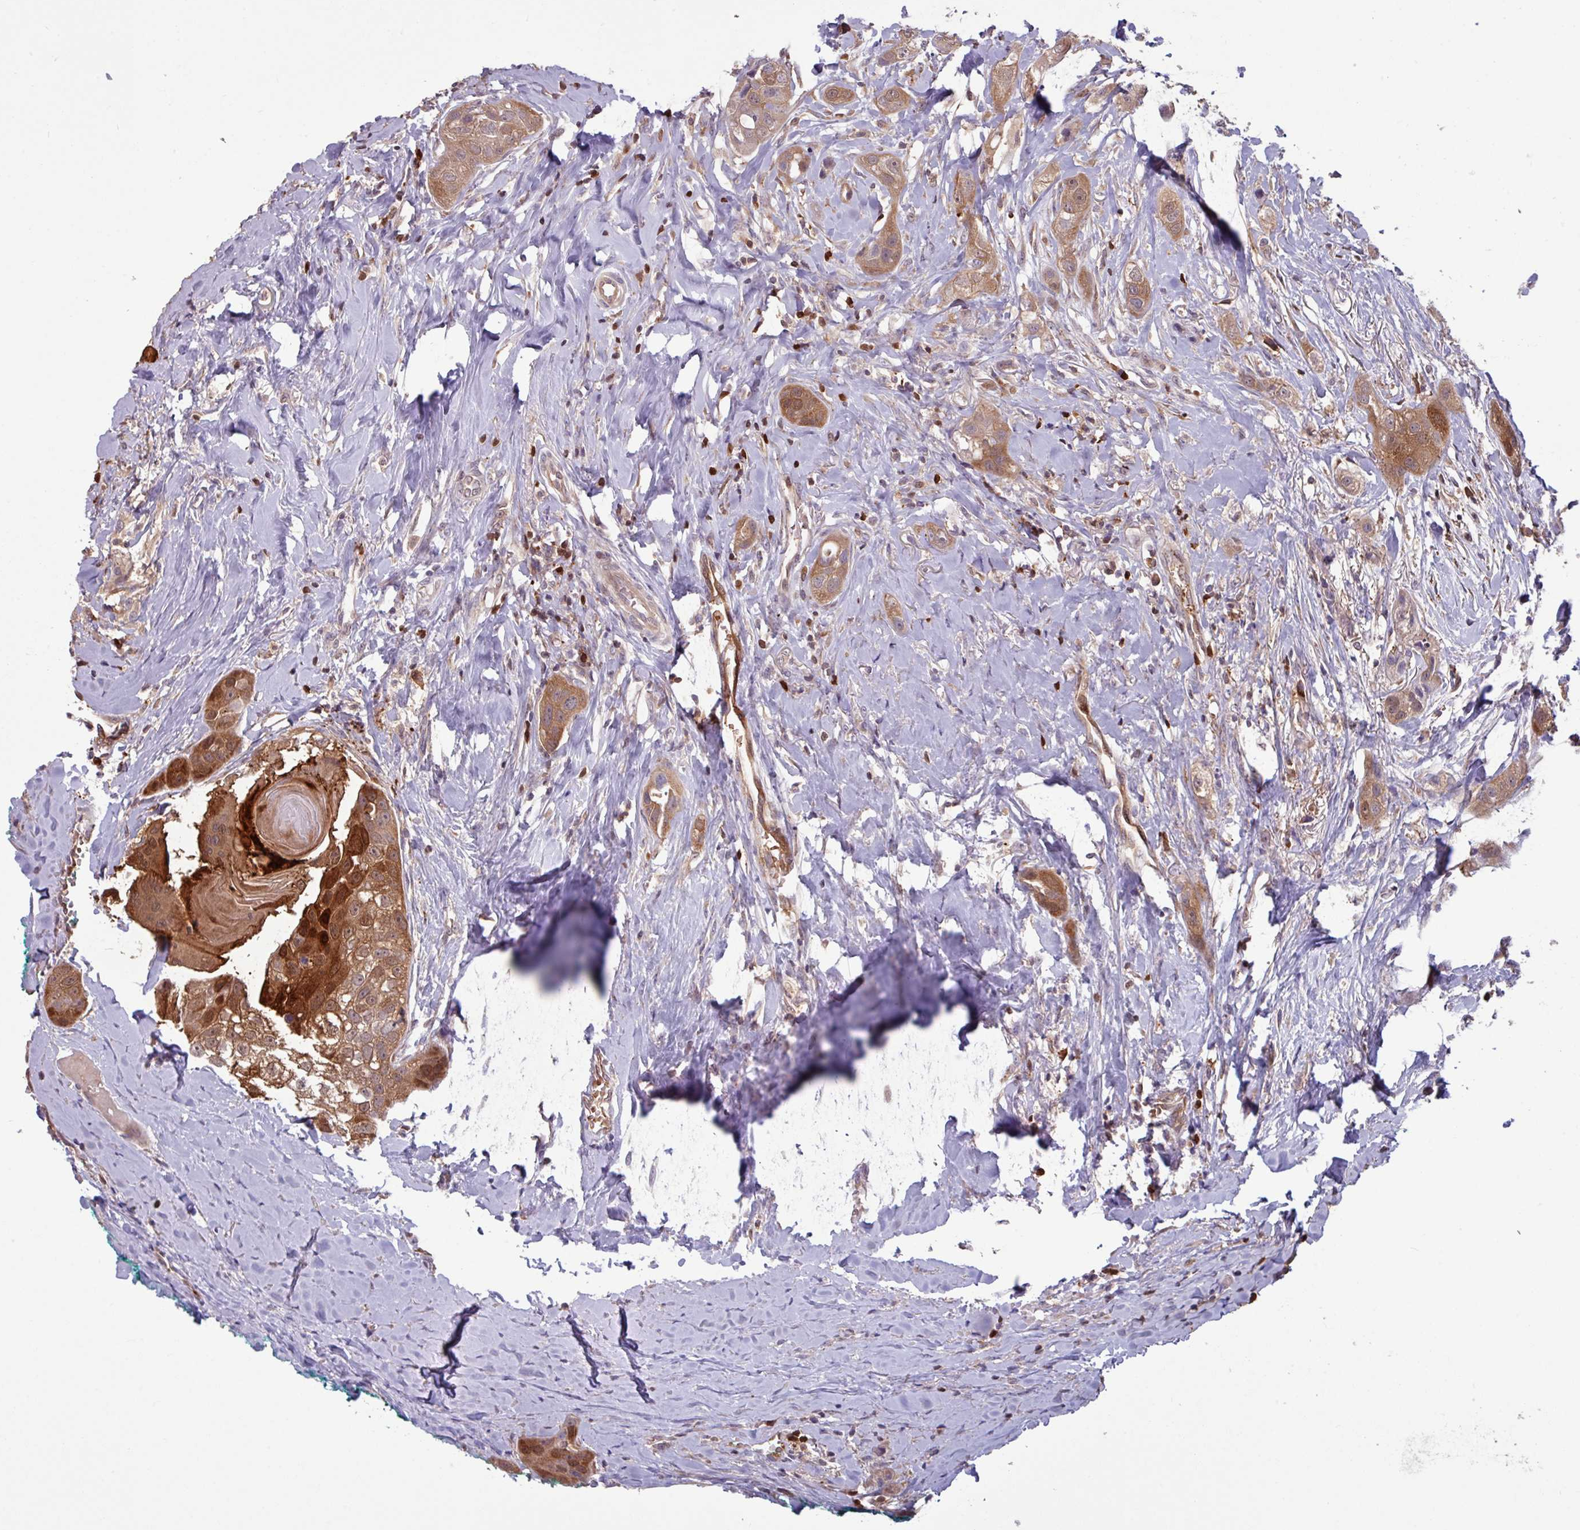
{"staining": {"intensity": "strong", "quantity": ">75%", "location": "cytoplasmic/membranous,nuclear"}, "tissue": "head and neck cancer", "cell_type": "Tumor cells", "image_type": "cancer", "snomed": [{"axis": "morphology", "description": "Normal tissue, NOS"}, {"axis": "morphology", "description": "Squamous cell carcinoma, NOS"}, {"axis": "topography", "description": "Skeletal muscle"}, {"axis": "topography", "description": "Head-Neck"}], "caption": "Head and neck cancer (squamous cell carcinoma) stained with a protein marker exhibits strong staining in tumor cells.", "gene": "SEC61G", "patient": {"sex": "male", "age": 51}}